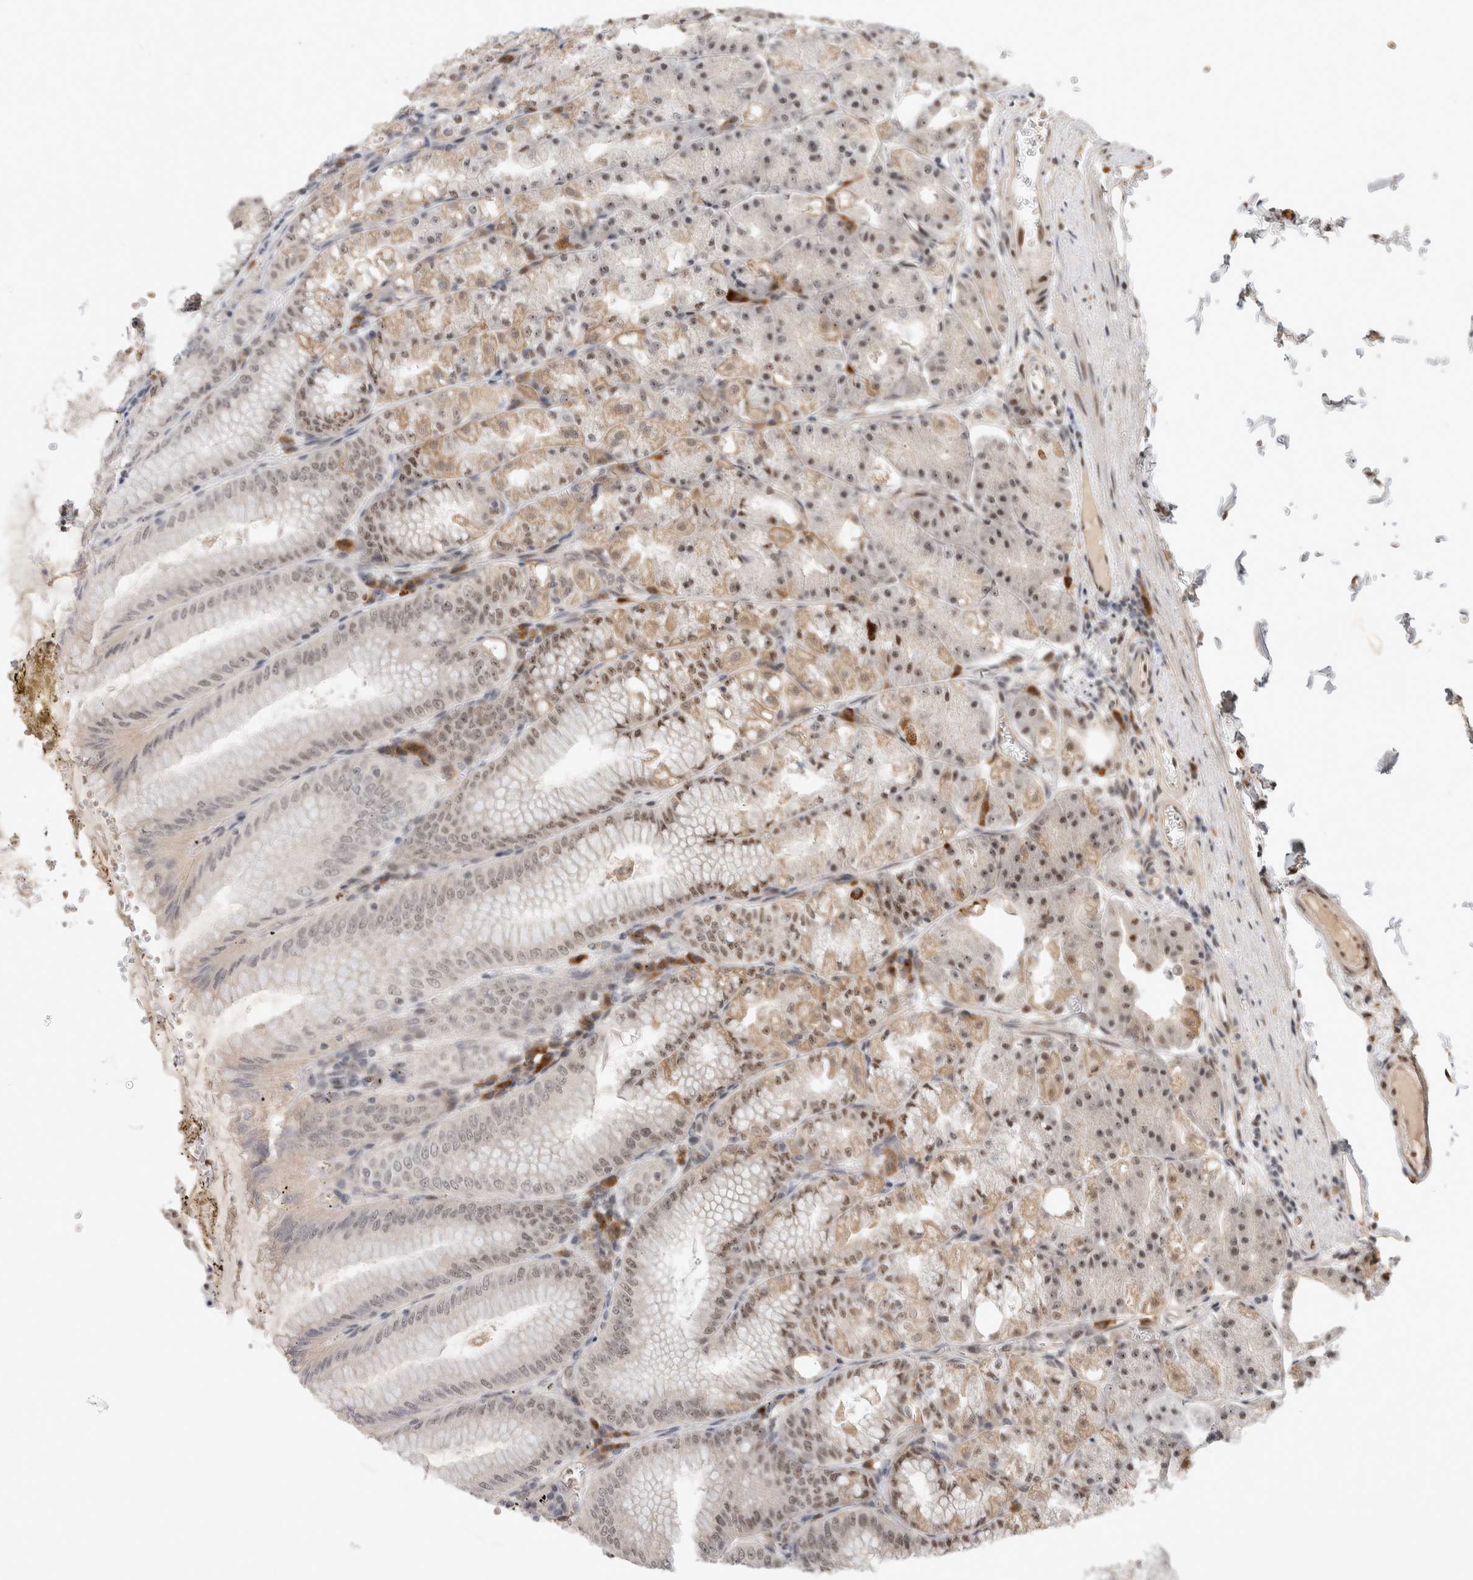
{"staining": {"intensity": "moderate", "quantity": ">75%", "location": "cytoplasmic/membranous,nuclear"}, "tissue": "stomach", "cell_type": "Glandular cells", "image_type": "normal", "snomed": [{"axis": "morphology", "description": "Normal tissue, NOS"}, {"axis": "topography", "description": "Stomach, lower"}], "caption": "Immunohistochemistry image of normal stomach: stomach stained using immunohistochemistry displays medium levels of moderate protein expression localized specifically in the cytoplasmic/membranous,nuclear of glandular cells, appearing as a cytoplasmic/membranous,nuclear brown color.", "gene": "HESX1", "patient": {"sex": "male", "age": 71}}